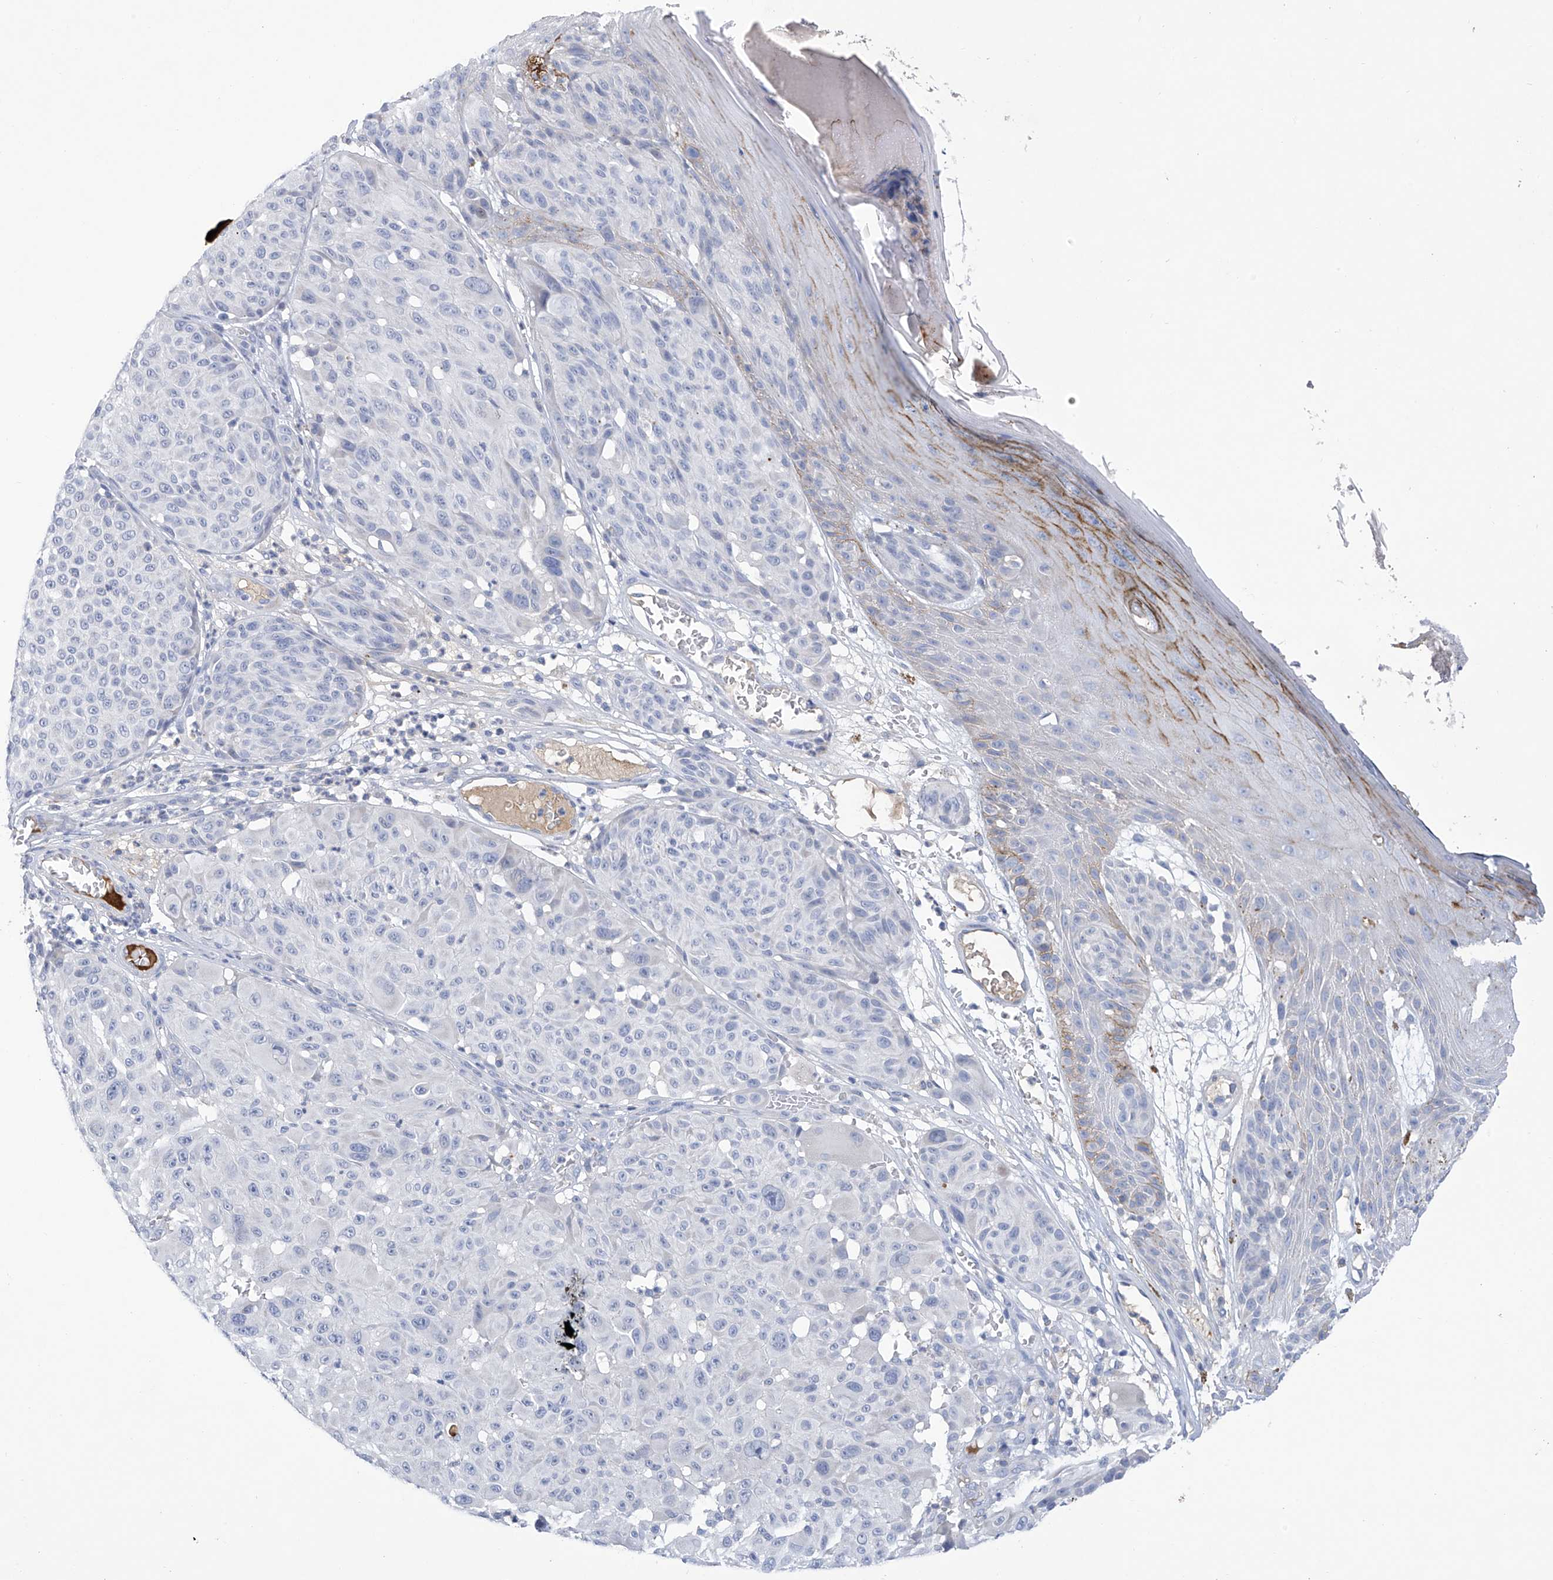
{"staining": {"intensity": "negative", "quantity": "none", "location": "none"}, "tissue": "melanoma", "cell_type": "Tumor cells", "image_type": "cancer", "snomed": [{"axis": "morphology", "description": "Malignant melanoma, NOS"}, {"axis": "topography", "description": "Skin"}], "caption": "Malignant melanoma stained for a protein using immunohistochemistry reveals no positivity tumor cells.", "gene": "SLCO4A1", "patient": {"sex": "male", "age": 83}}